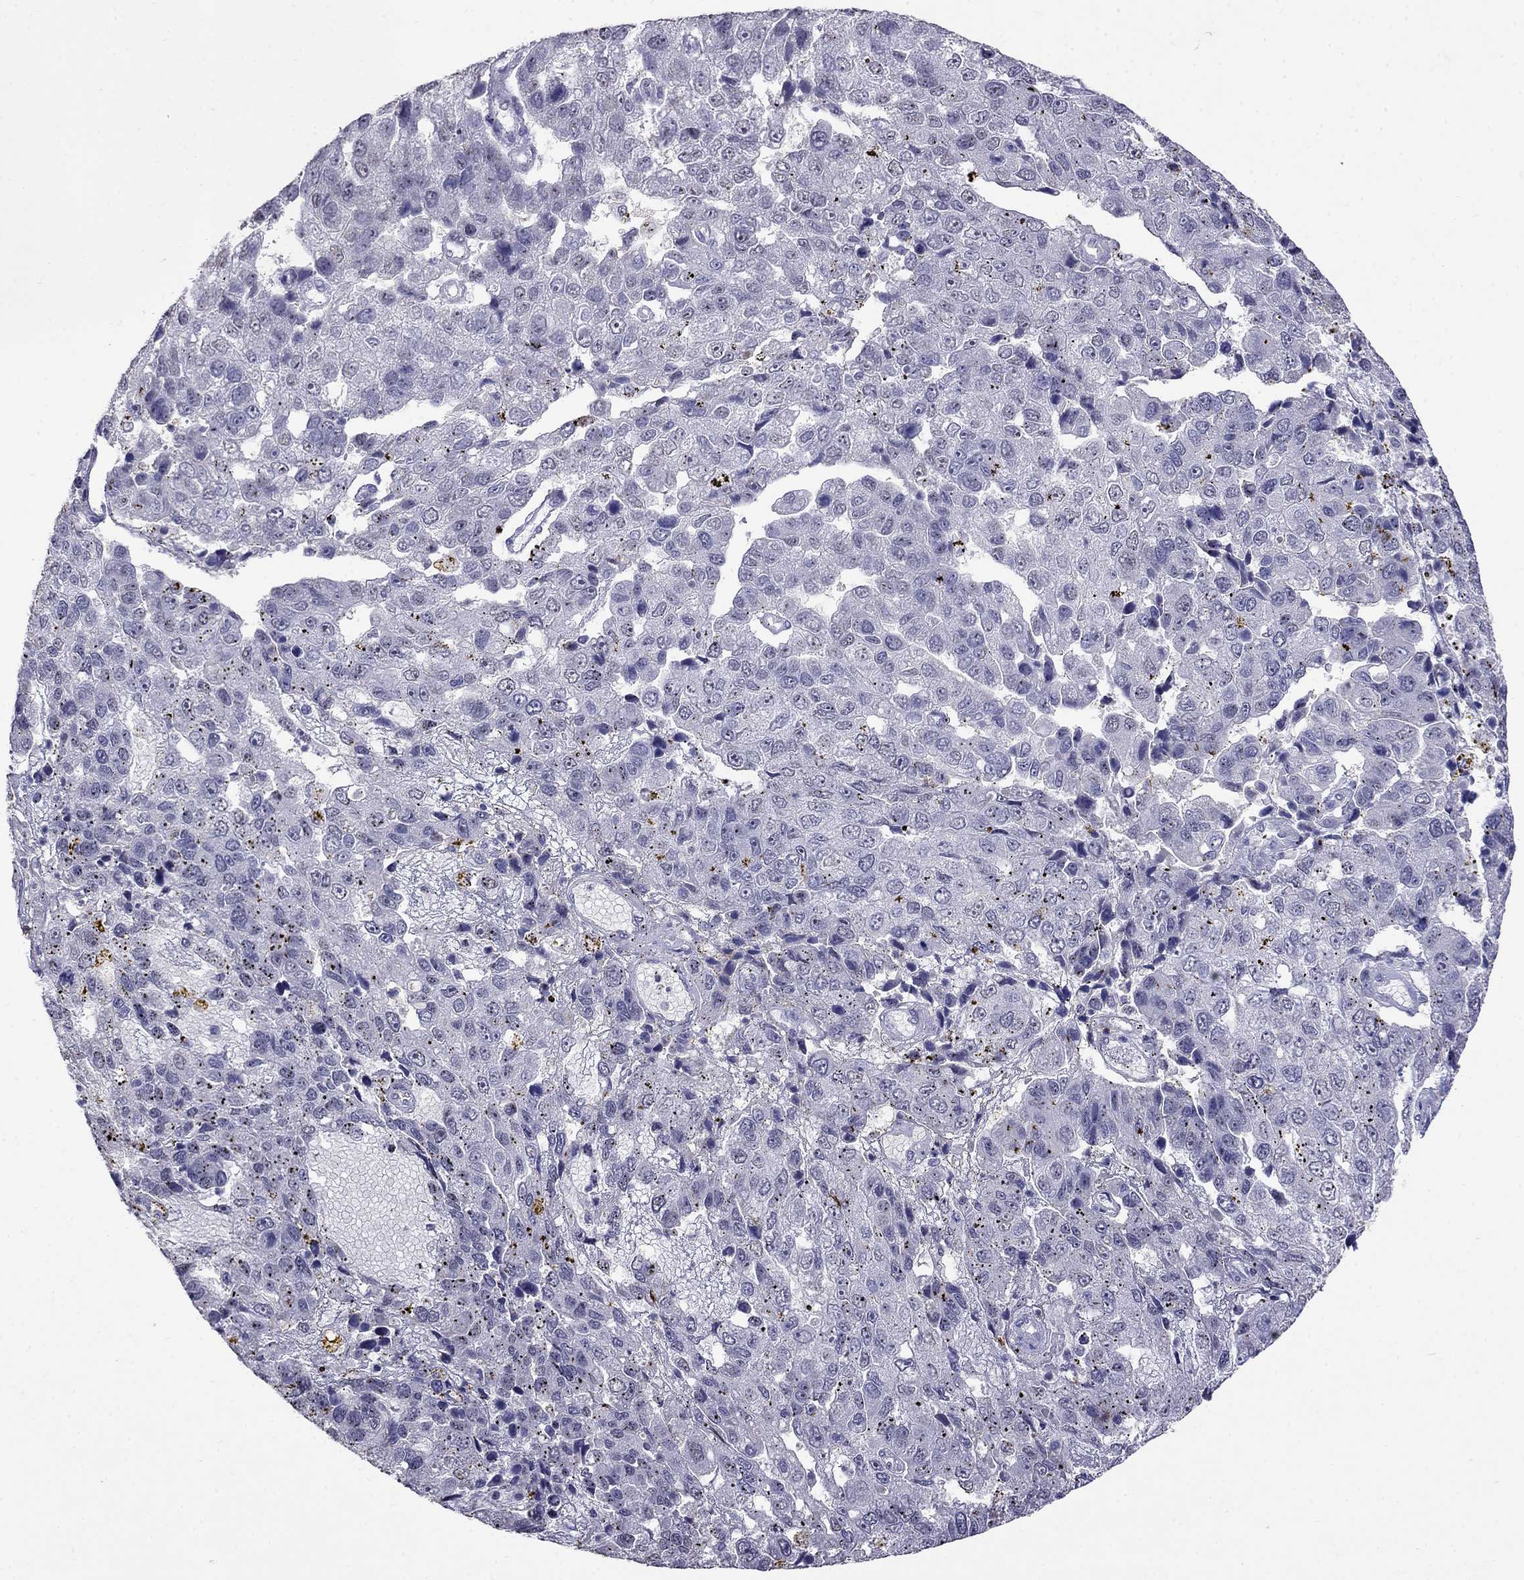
{"staining": {"intensity": "negative", "quantity": "none", "location": "none"}, "tissue": "pancreatic cancer", "cell_type": "Tumor cells", "image_type": "cancer", "snomed": [{"axis": "morphology", "description": "Adenocarcinoma, NOS"}, {"axis": "topography", "description": "Pancreas"}], "caption": "Tumor cells are negative for protein expression in human pancreatic cancer. The staining was performed using DAB (3,3'-diaminobenzidine) to visualize the protein expression in brown, while the nuclei were stained in blue with hematoxylin (Magnification: 20x).", "gene": "CD8B", "patient": {"sex": "female", "age": 61}}